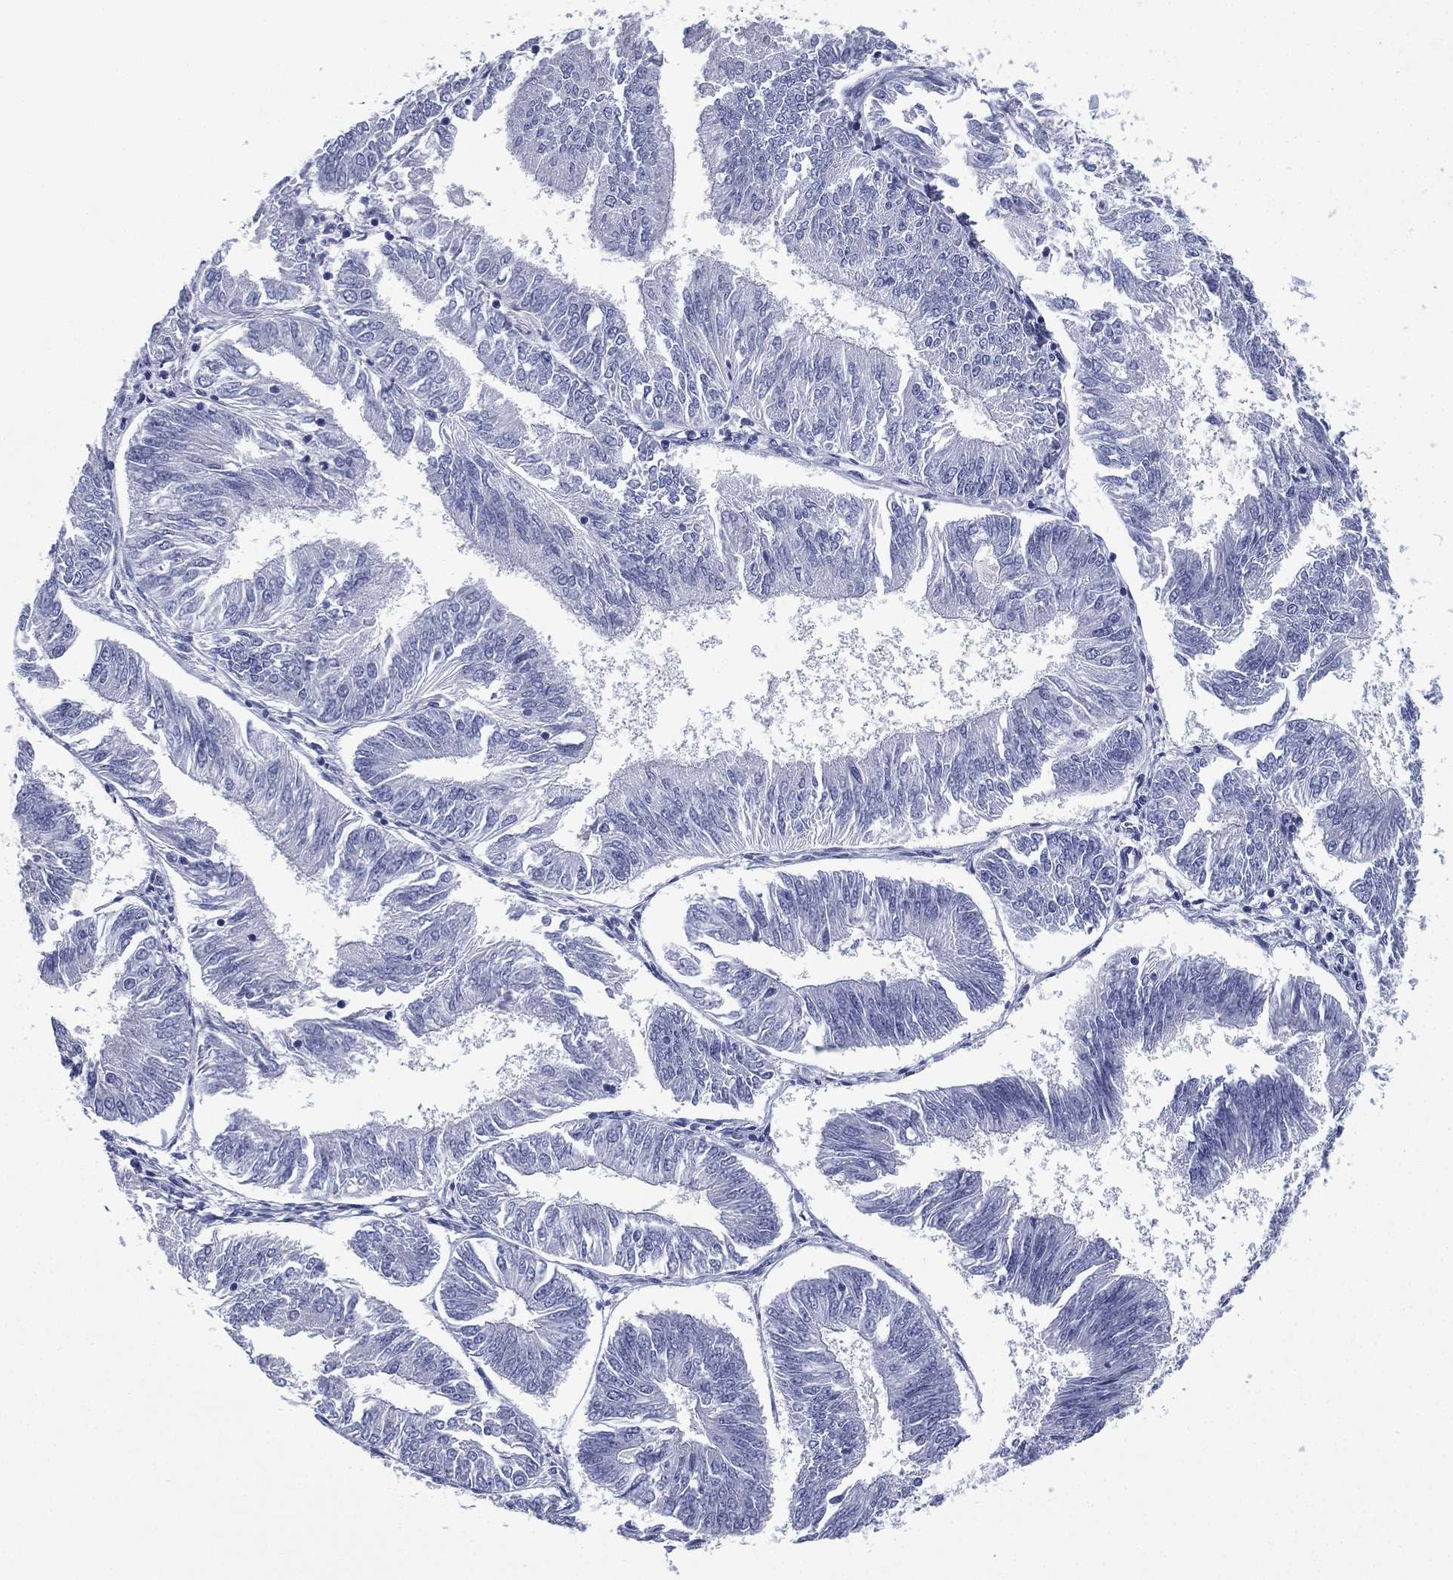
{"staining": {"intensity": "negative", "quantity": "none", "location": "none"}, "tissue": "endometrial cancer", "cell_type": "Tumor cells", "image_type": "cancer", "snomed": [{"axis": "morphology", "description": "Adenocarcinoma, NOS"}, {"axis": "topography", "description": "Endometrium"}], "caption": "Tumor cells are negative for protein expression in human endometrial cancer (adenocarcinoma).", "gene": "FCER2", "patient": {"sex": "female", "age": 58}}